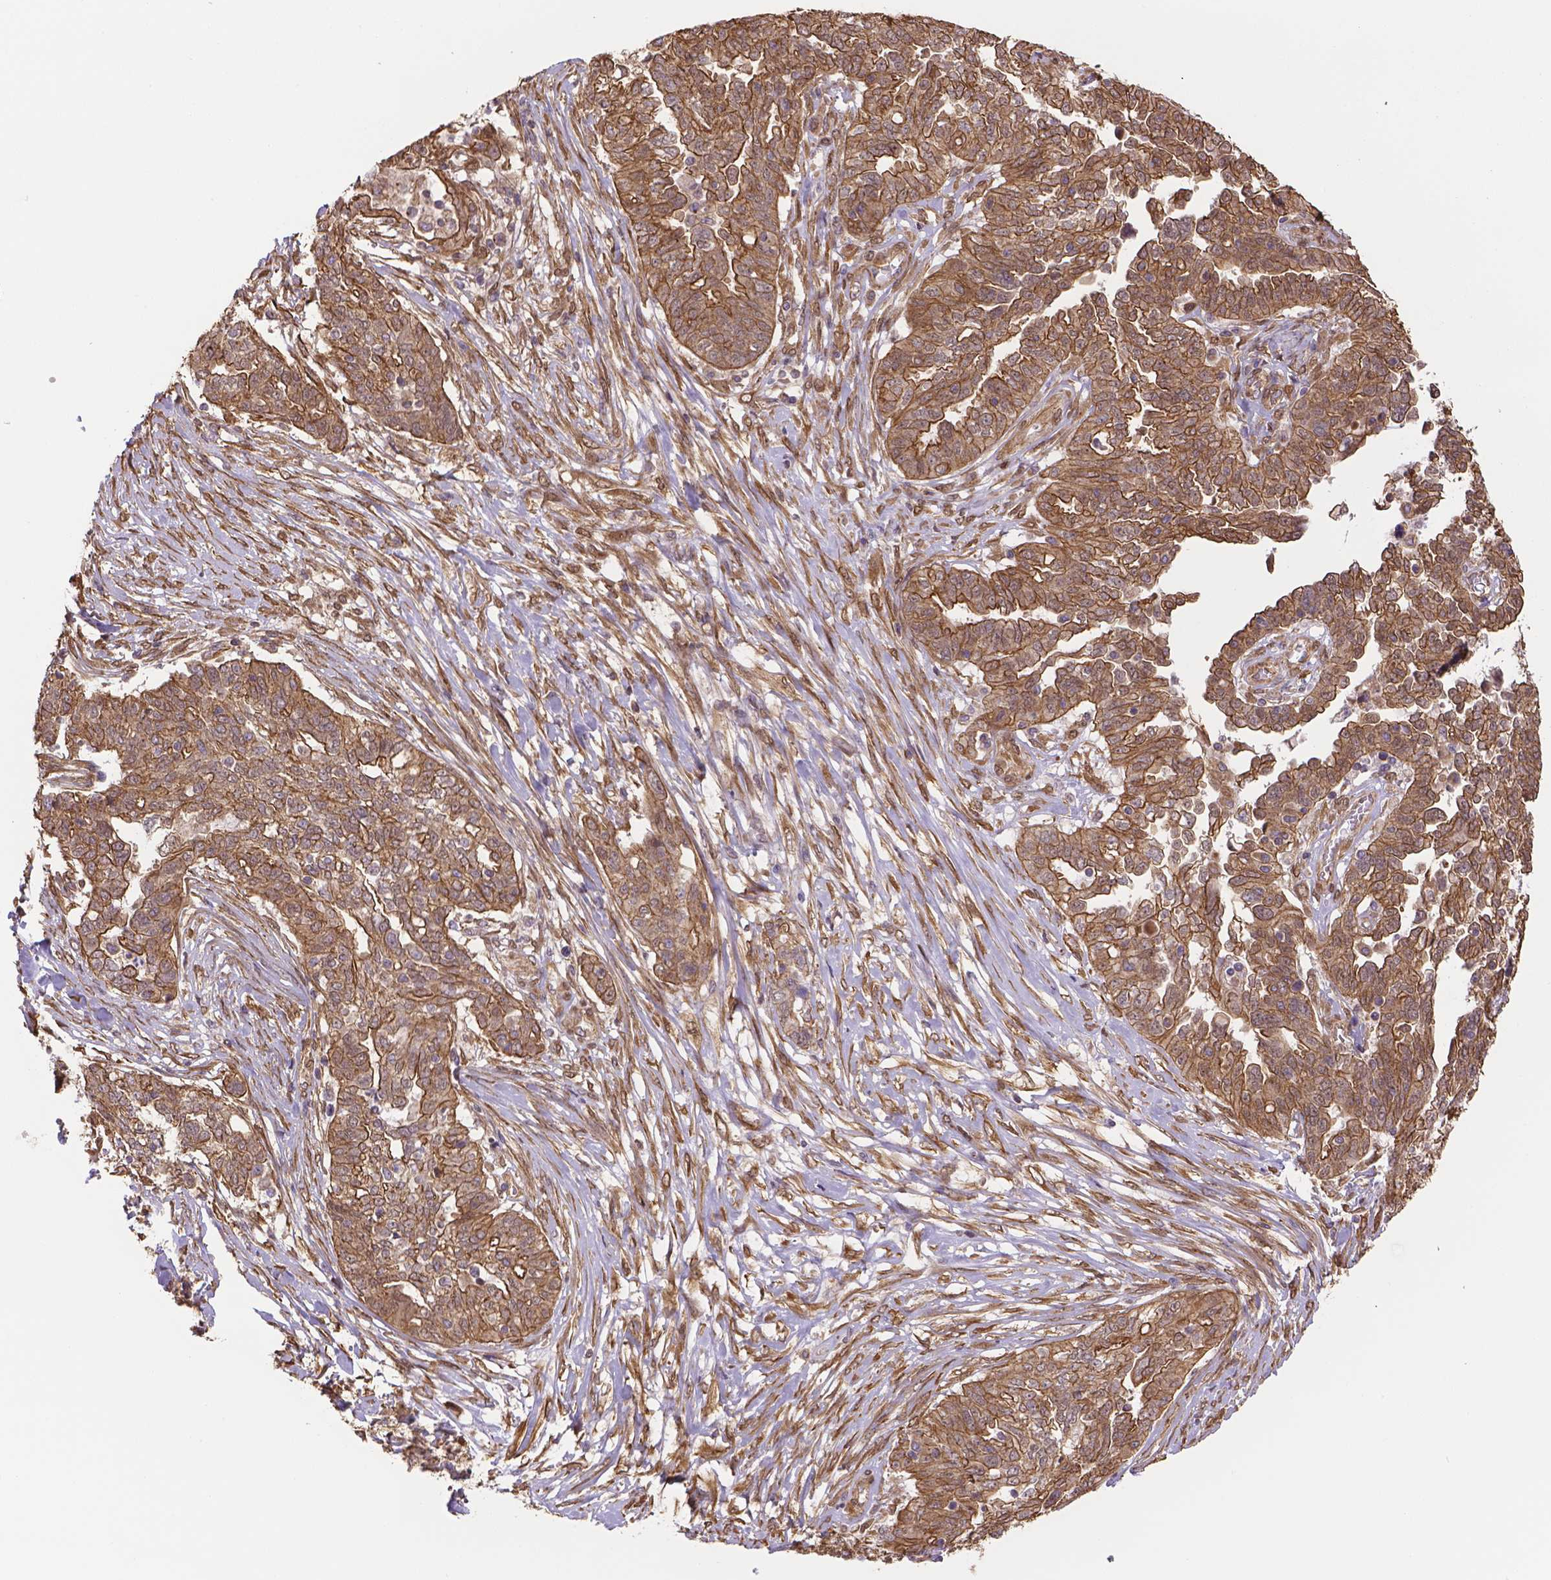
{"staining": {"intensity": "moderate", "quantity": ">75%", "location": "cytoplasmic/membranous"}, "tissue": "ovarian cancer", "cell_type": "Tumor cells", "image_type": "cancer", "snomed": [{"axis": "morphology", "description": "Cystadenocarcinoma, serous, NOS"}, {"axis": "topography", "description": "Ovary"}], "caption": "Tumor cells display medium levels of moderate cytoplasmic/membranous staining in approximately >75% of cells in ovarian cancer.", "gene": "YAP1", "patient": {"sex": "female", "age": 67}}